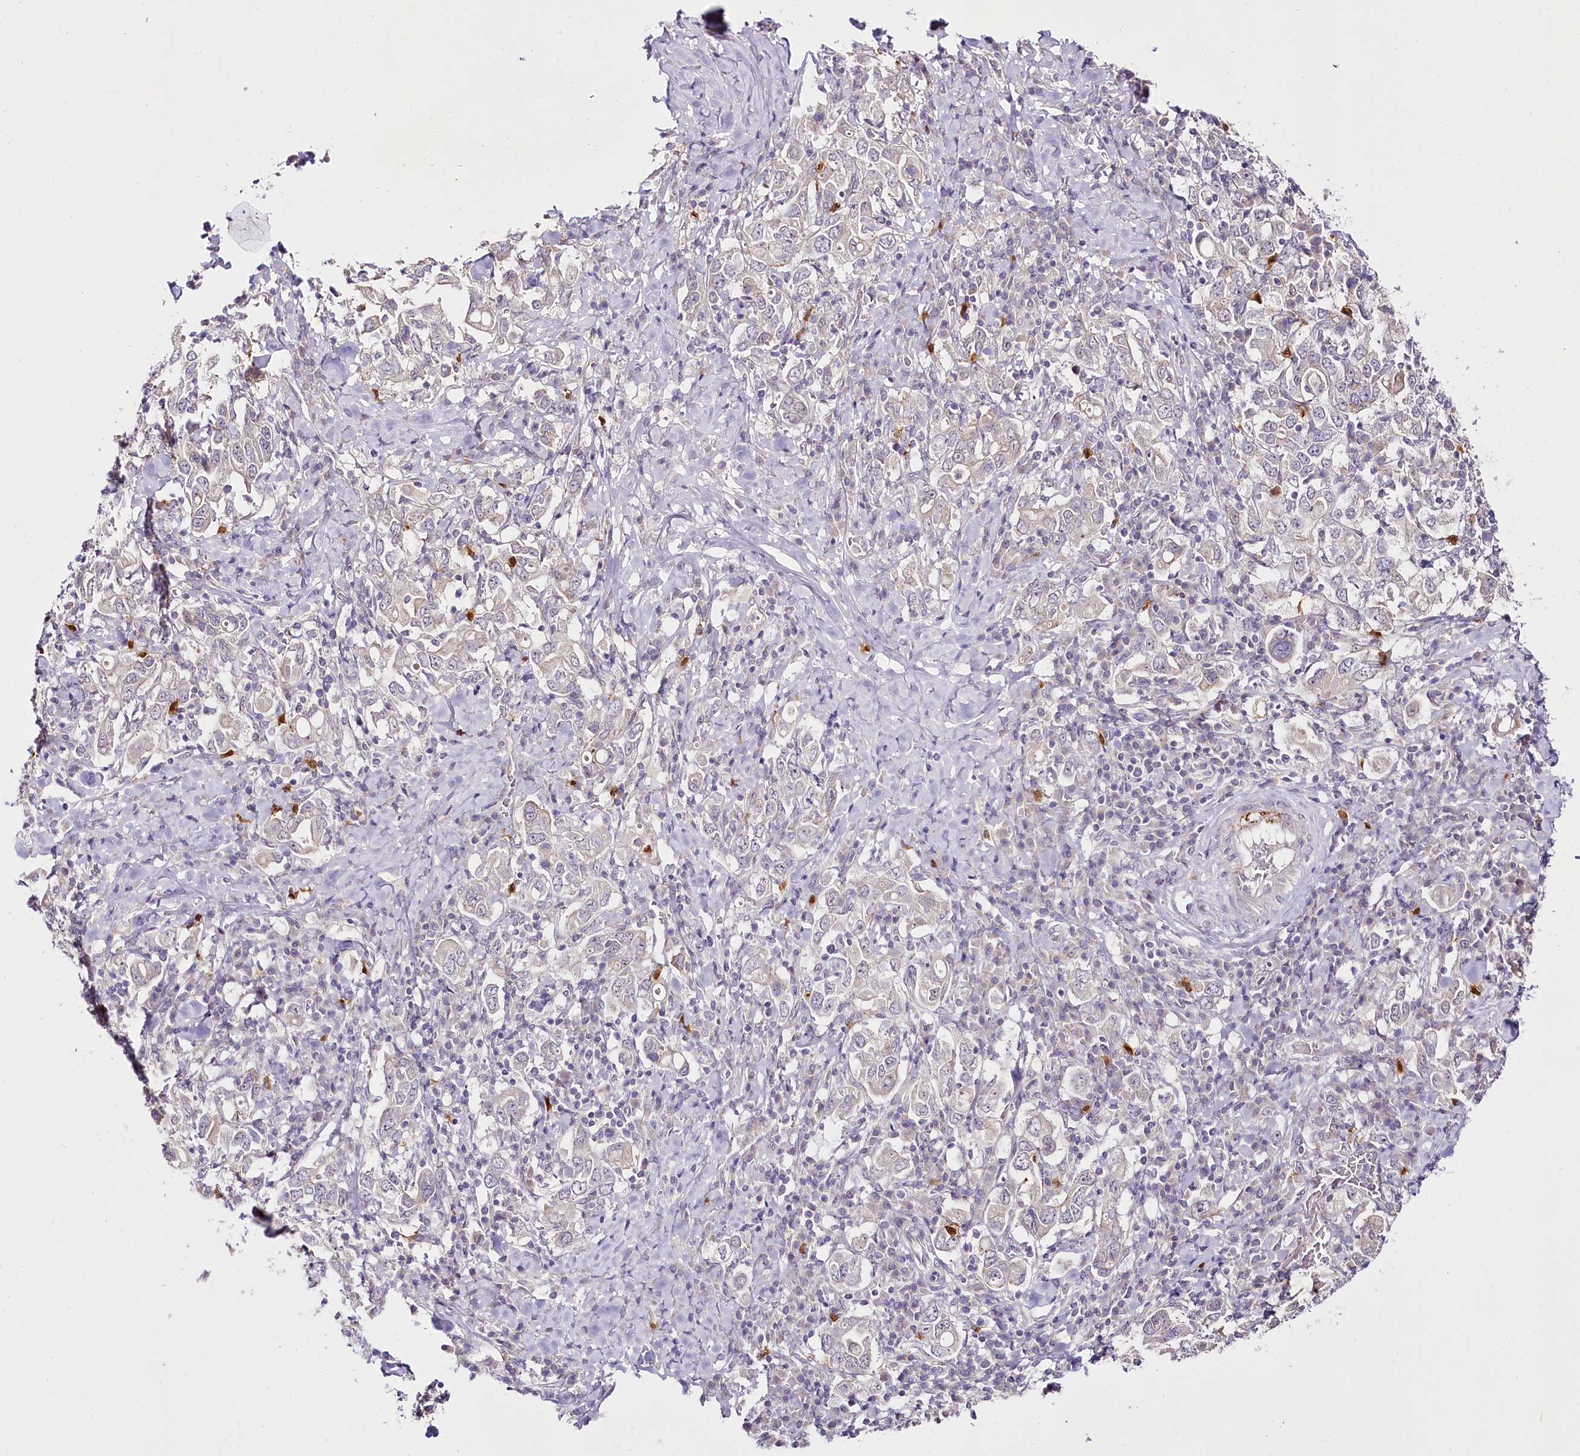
{"staining": {"intensity": "negative", "quantity": "none", "location": "none"}, "tissue": "stomach cancer", "cell_type": "Tumor cells", "image_type": "cancer", "snomed": [{"axis": "morphology", "description": "Adenocarcinoma, NOS"}, {"axis": "topography", "description": "Stomach, upper"}], "caption": "Immunohistochemistry (IHC) image of human stomach cancer (adenocarcinoma) stained for a protein (brown), which displays no positivity in tumor cells.", "gene": "VWA5A", "patient": {"sex": "male", "age": 62}}